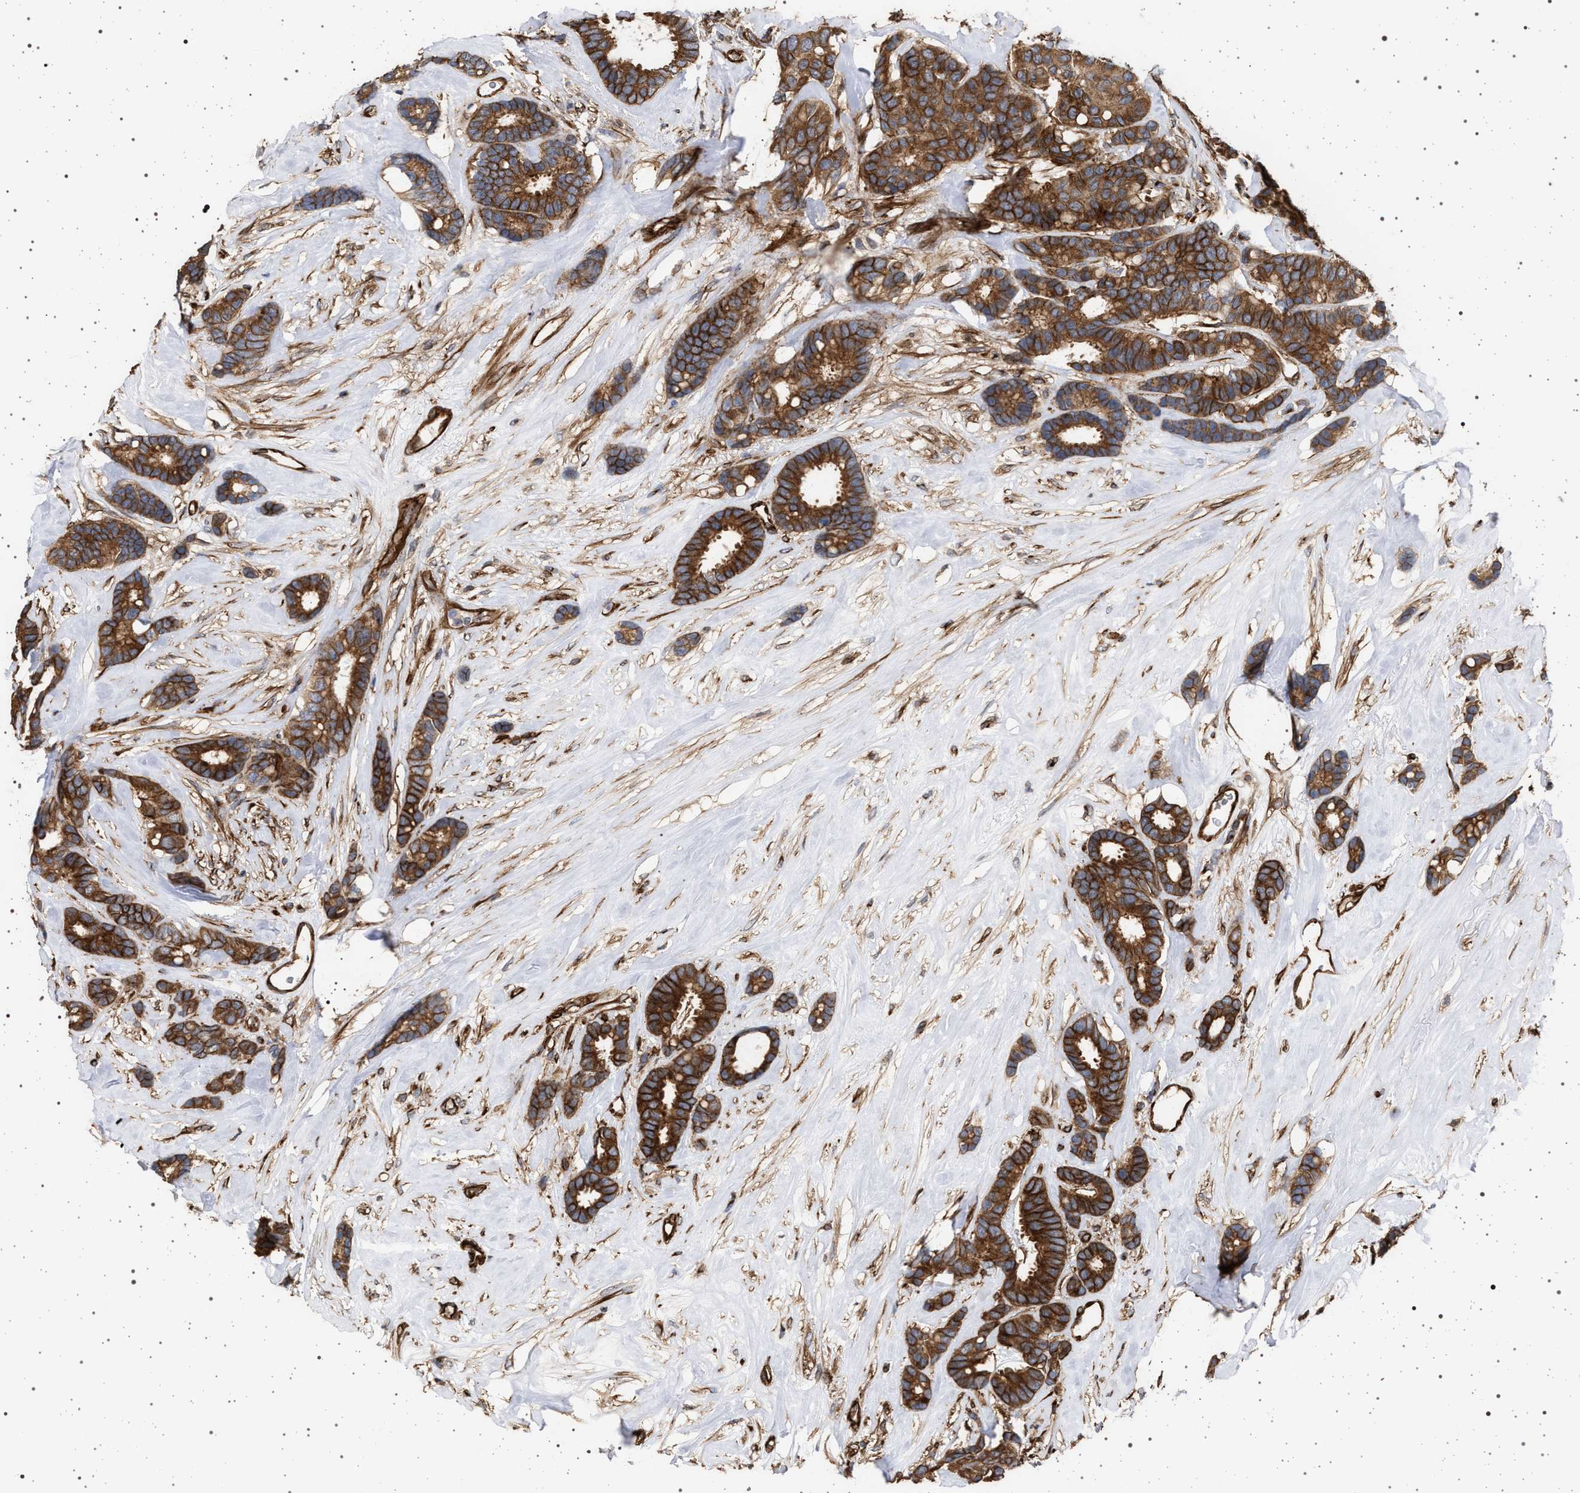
{"staining": {"intensity": "strong", "quantity": ">75%", "location": "cytoplasmic/membranous"}, "tissue": "breast cancer", "cell_type": "Tumor cells", "image_type": "cancer", "snomed": [{"axis": "morphology", "description": "Duct carcinoma"}, {"axis": "topography", "description": "Breast"}], "caption": "Breast cancer (invasive ductal carcinoma) was stained to show a protein in brown. There is high levels of strong cytoplasmic/membranous expression in about >75% of tumor cells. (Stains: DAB (3,3'-diaminobenzidine) in brown, nuclei in blue, Microscopy: brightfield microscopy at high magnification).", "gene": "IFT20", "patient": {"sex": "female", "age": 87}}